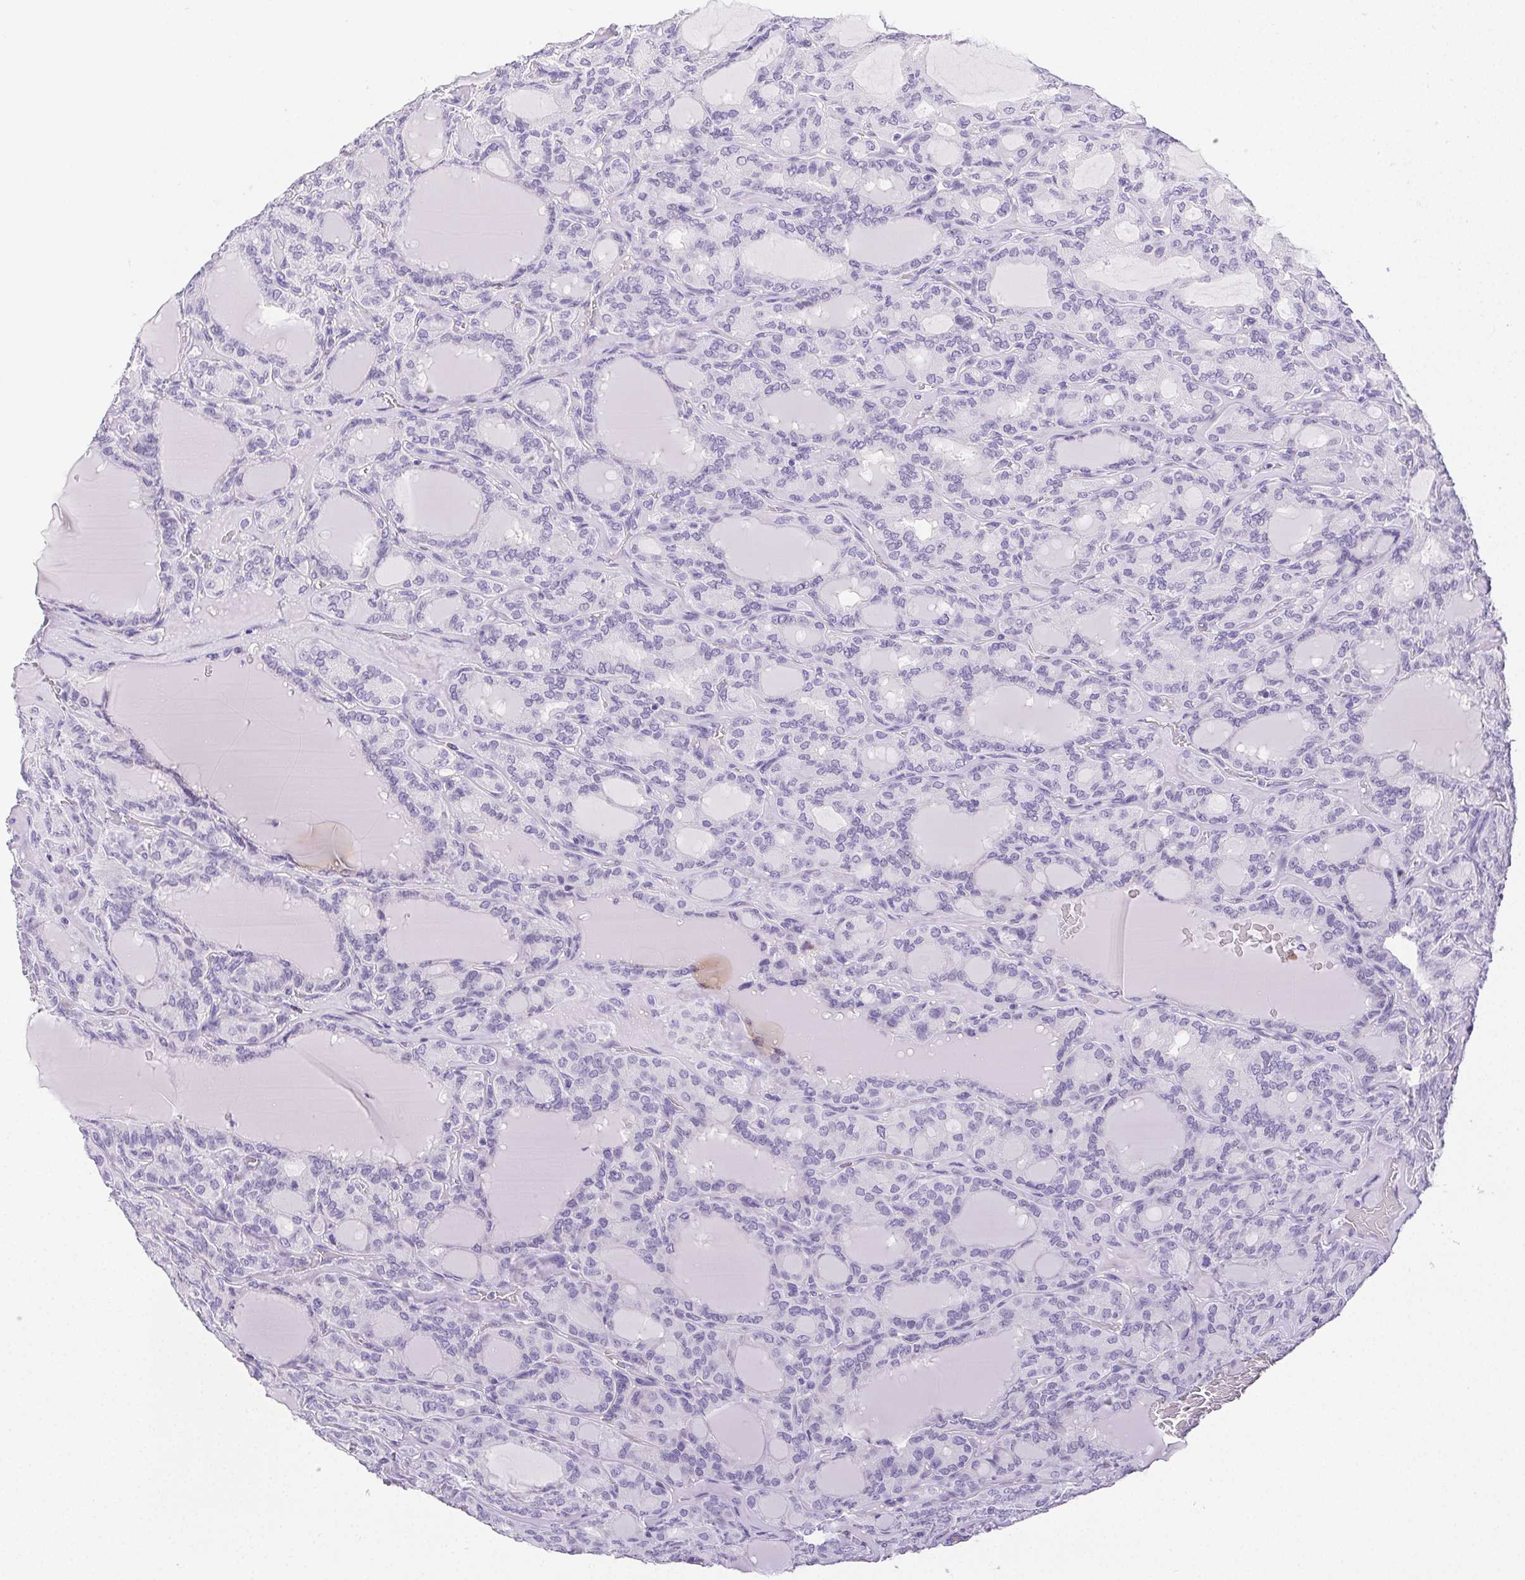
{"staining": {"intensity": "negative", "quantity": "none", "location": "none"}, "tissue": "thyroid cancer", "cell_type": "Tumor cells", "image_type": "cancer", "snomed": [{"axis": "morphology", "description": "Papillary adenocarcinoma, NOS"}, {"axis": "topography", "description": "Thyroid gland"}], "caption": "This histopathology image is of thyroid cancer stained with immunohistochemistry to label a protein in brown with the nuclei are counter-stained blue. There is no staining in tumor cells.", "gene": "ST8SIA3", "patient": {"sex": "male", "age": 87}}